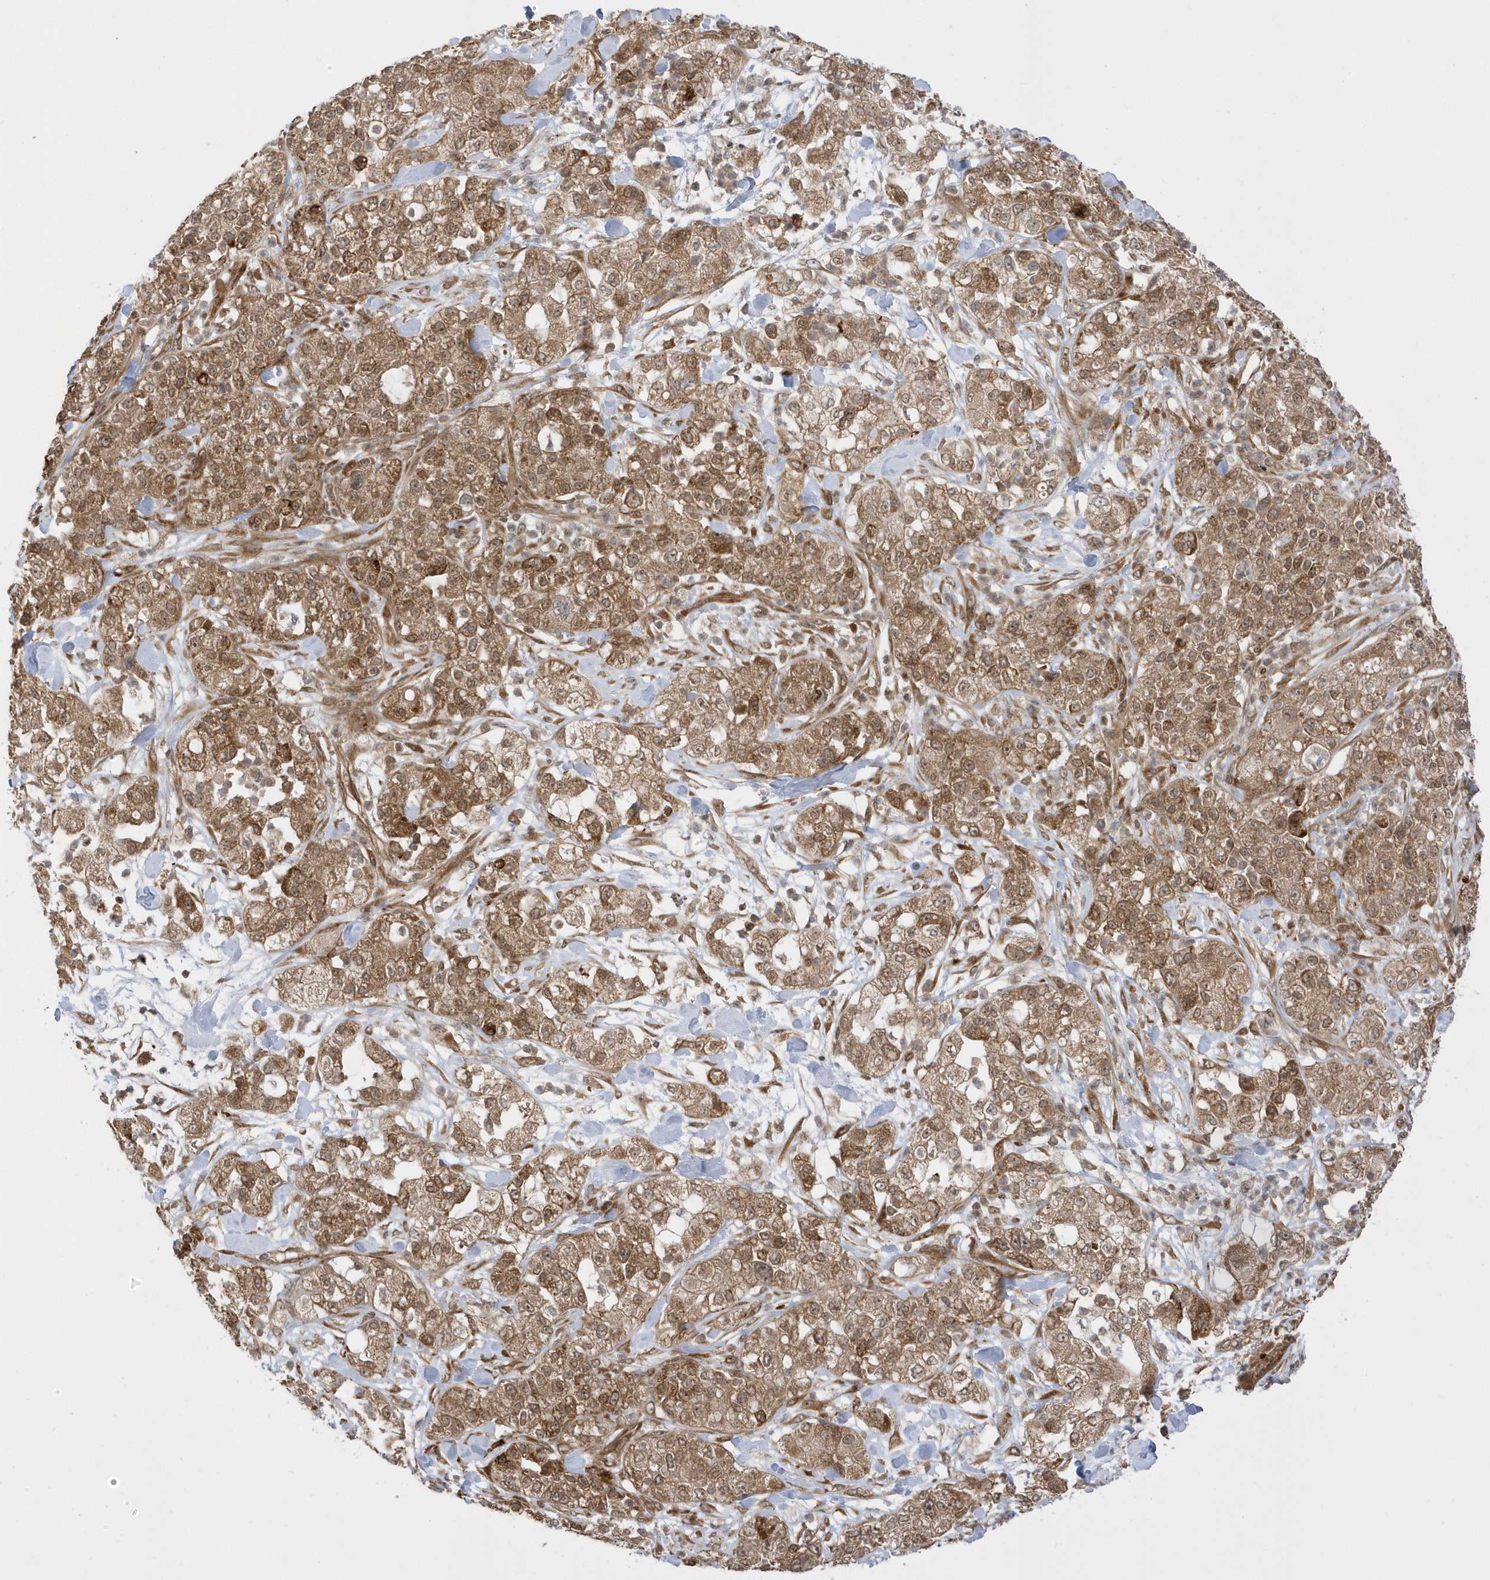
{"staining": {"intensity": "moderate", "quantity": ">75%", "location": "cytoplasmic/membranous,nuclear"}, "tissue": "pancreatic cancer", "cell_type": "Tumor cells", "image_type": "cancer", "snomed": [{"axis": "morphology", "description": "Adenocarcinoma, NOS"}, {"axis": "topography", "description": "Pancreas"}], "caption": "Moderate cytoplasmic/membranous and nuclear staining is identified in approximately >75% of tumor cells in pancreatic cancer (adenocarcinoma). (IHC, brightfield microscopy, high magnification).", "gene": "METTL21A", "patient": {"sex": "female", "age": 78}}